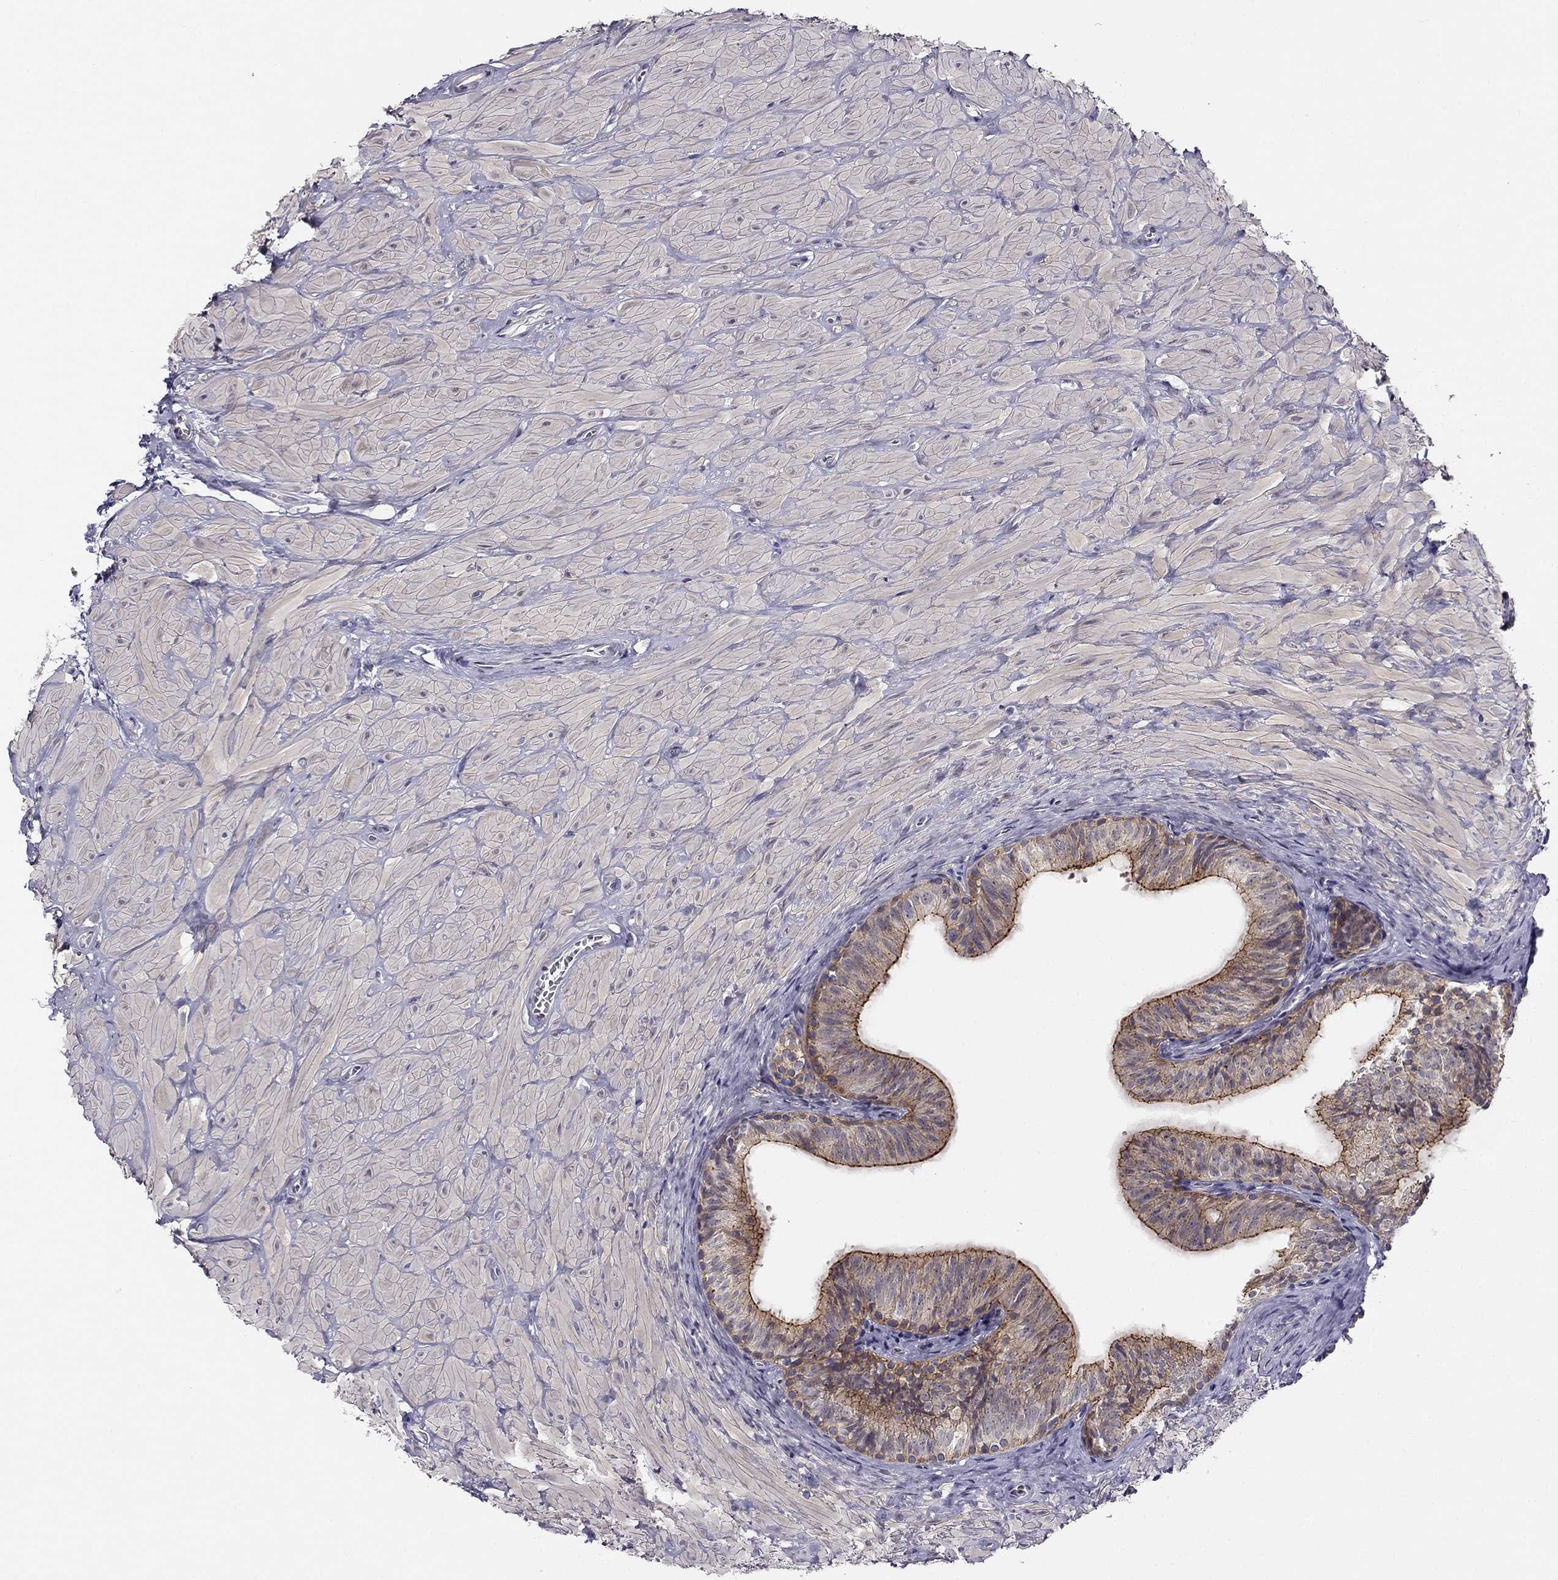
{"staining": {"intensity": "strong", "quantity": "25%-75%", "location": "cytoplasmic/membranous"}, "tissue": "epididymis", "cell_type": "Glandular cells", "image_type": "normal", "snomed": [{"axis": "morphology", "description": "Normal tissue, NOS"}, {"axis": "topography", "description": "Epididymis"}, {"axis": "topography", "description": "Vas deferens"}], "caption": "Immunohistochemistry image of benign epididymis stained for a protein (brown), which shows high levels of strong cytoplasmic/membranous positivity in about 25%-75% of glandular cells.", "gene": "CNR1", "patient": {"sex": "male", "age": 23}}